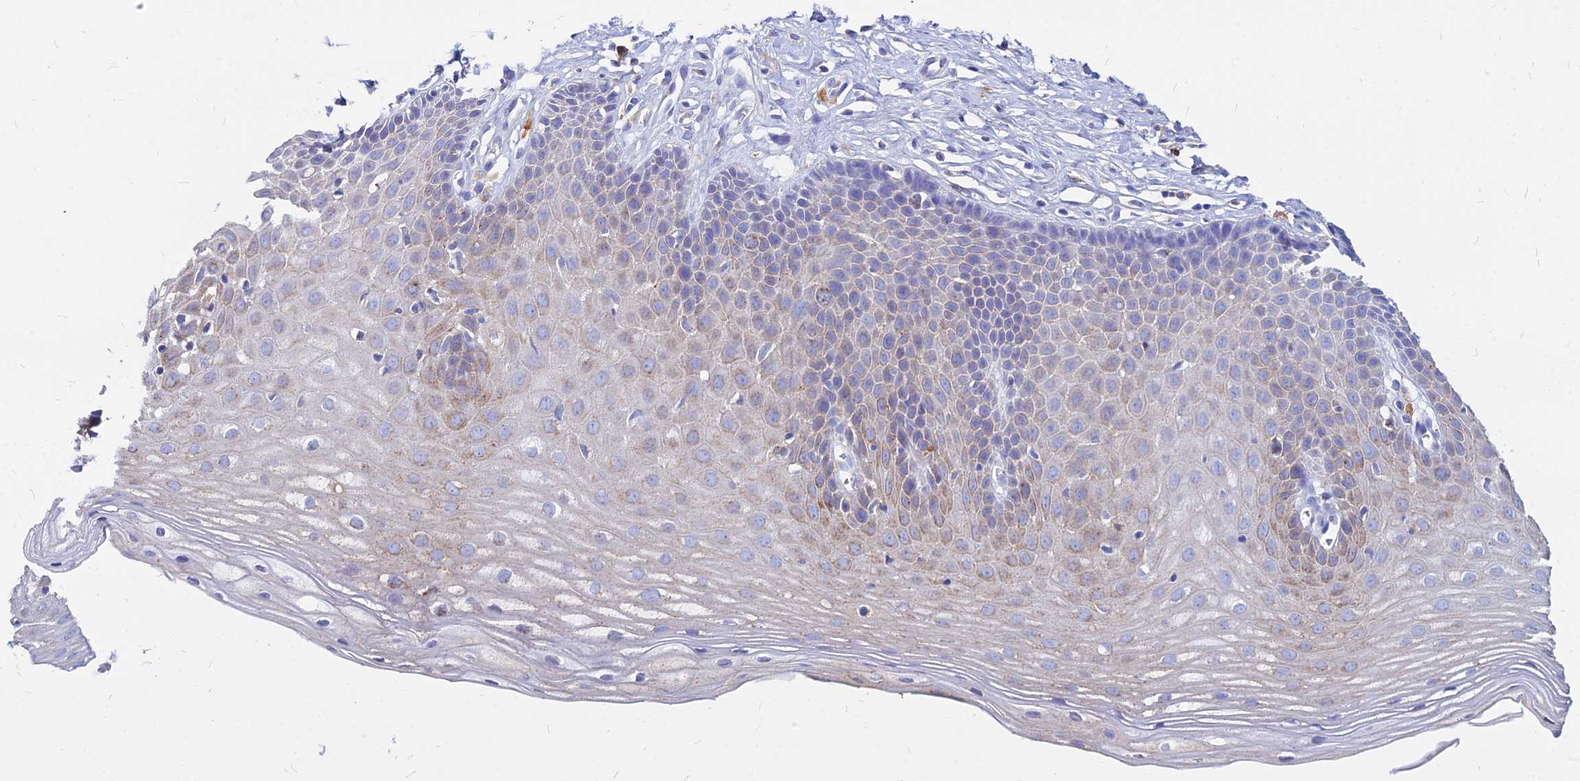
{"staining": {"intensity": "weak", "quantity": "<25%", "location": "cytoplasmic/membranous"}, "tissue": "cervix", "cell_type": "Squamous epithelial cells", "image_type": "normal", "snomed": [{"axis": "morphology", "description": "Normal tissue, NOS"}, {"axis": "topography", "description": "Cervix"}], "caption": "Immunohistochemistry histopathology image of normal human cervix stained for a protein (brown), which exhibits no positivity in squamous epithelial cells. The staining is performed using DAB (3,3'-diaminobenzidine) brown chromogen with nuclei counter-stained in using hematoxylin.", "gene": "AGTRAP", "patient": {"sex": "female", "age": 36}}